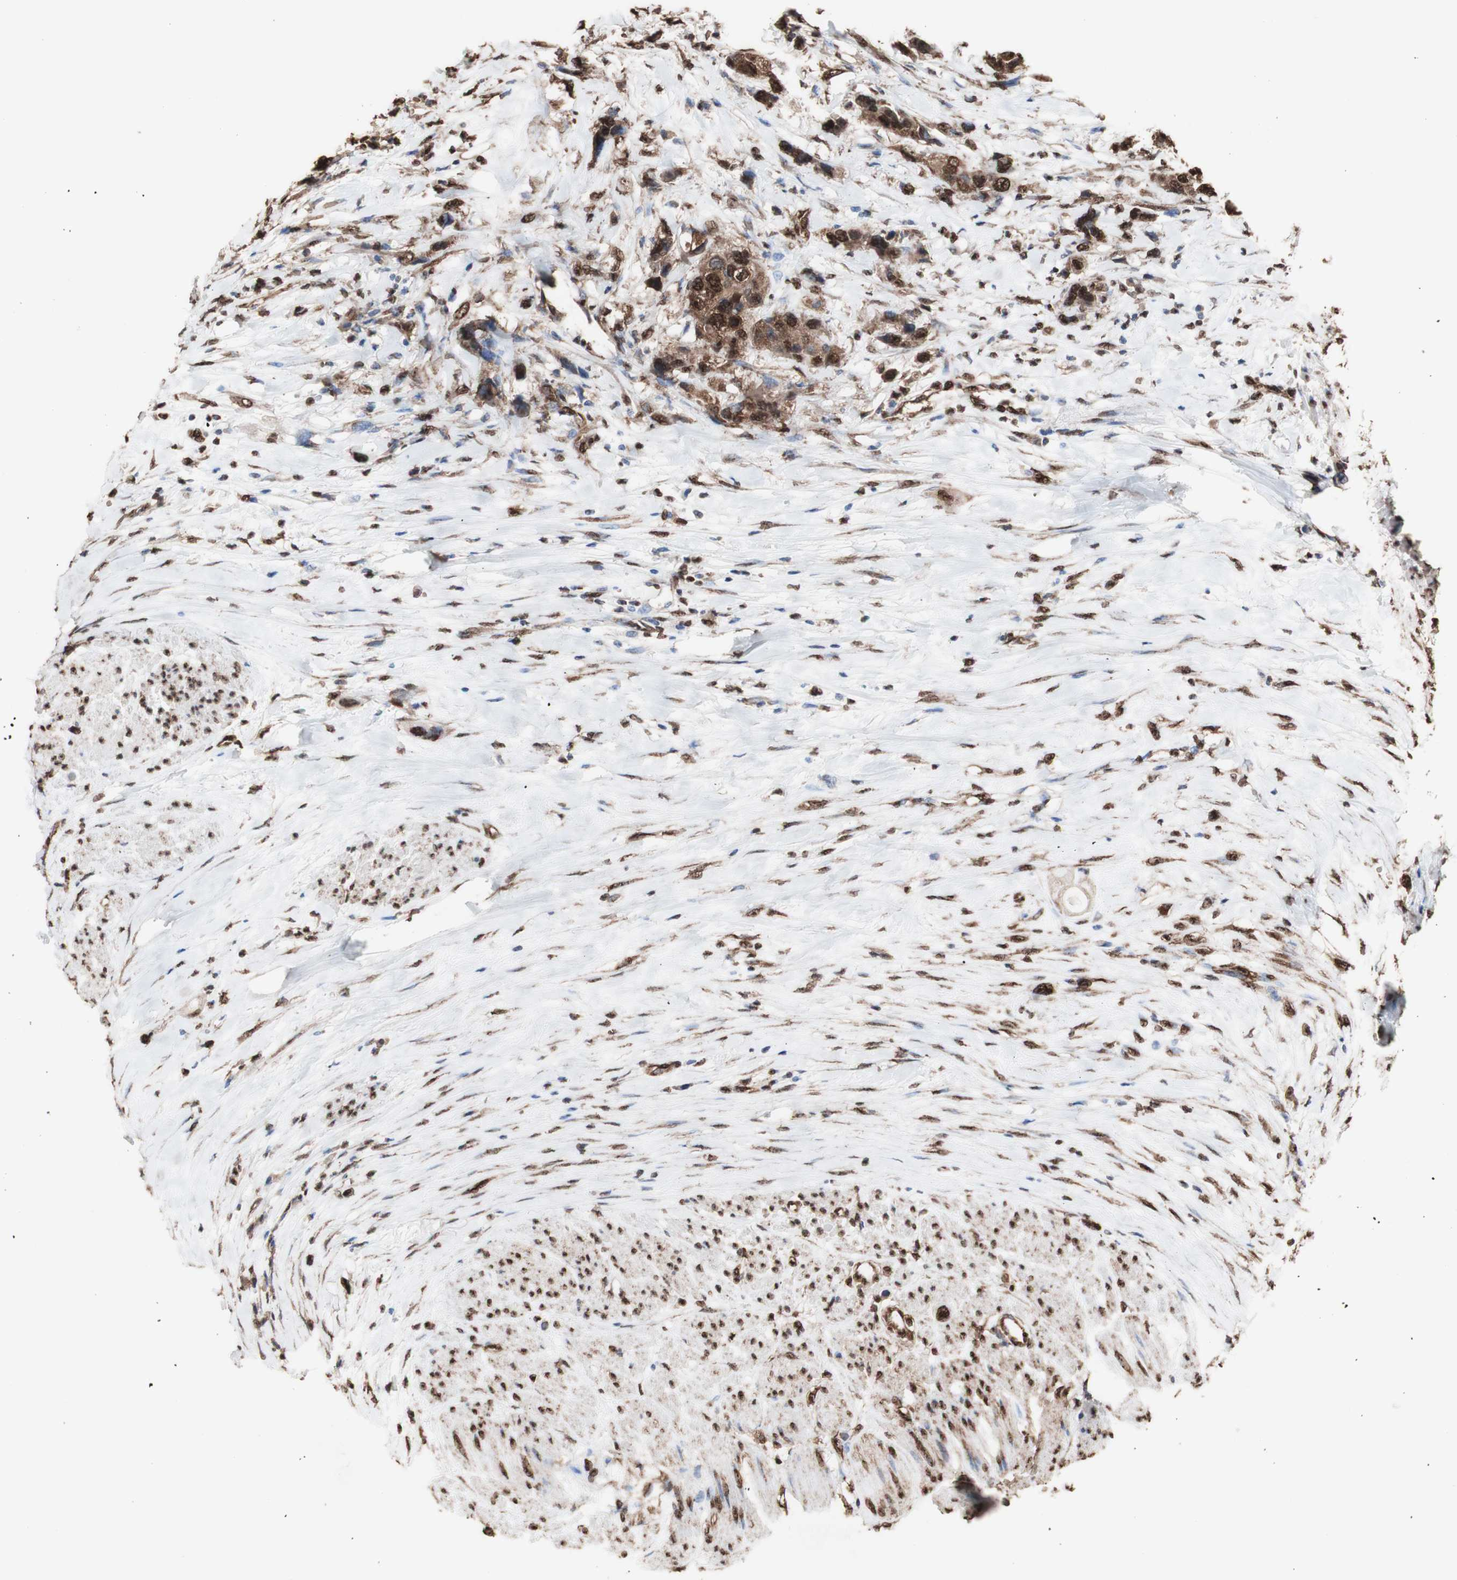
{"staining": {"intensity": "strong", "quantity": ">75%", "location": "cytoplasmic/membranous,nuclear"}, "tissue": "urothelial cancer", "cell_type": "Tumor cells", "image_type": "cancer", "snomed": [{"axis": "morphology", "description": "Urothelial carcinoma, High grade"}, {"axis": "topography", "description": "Urinary bladder"}], "caption": "Urothelial cancer stained with IHC reveals strong cytoplasmic/membranous and nuclear positivity in about >75% of tumor cells.", "gene": "PIDD1", "patient": {"sex": "female", "age": 56}}